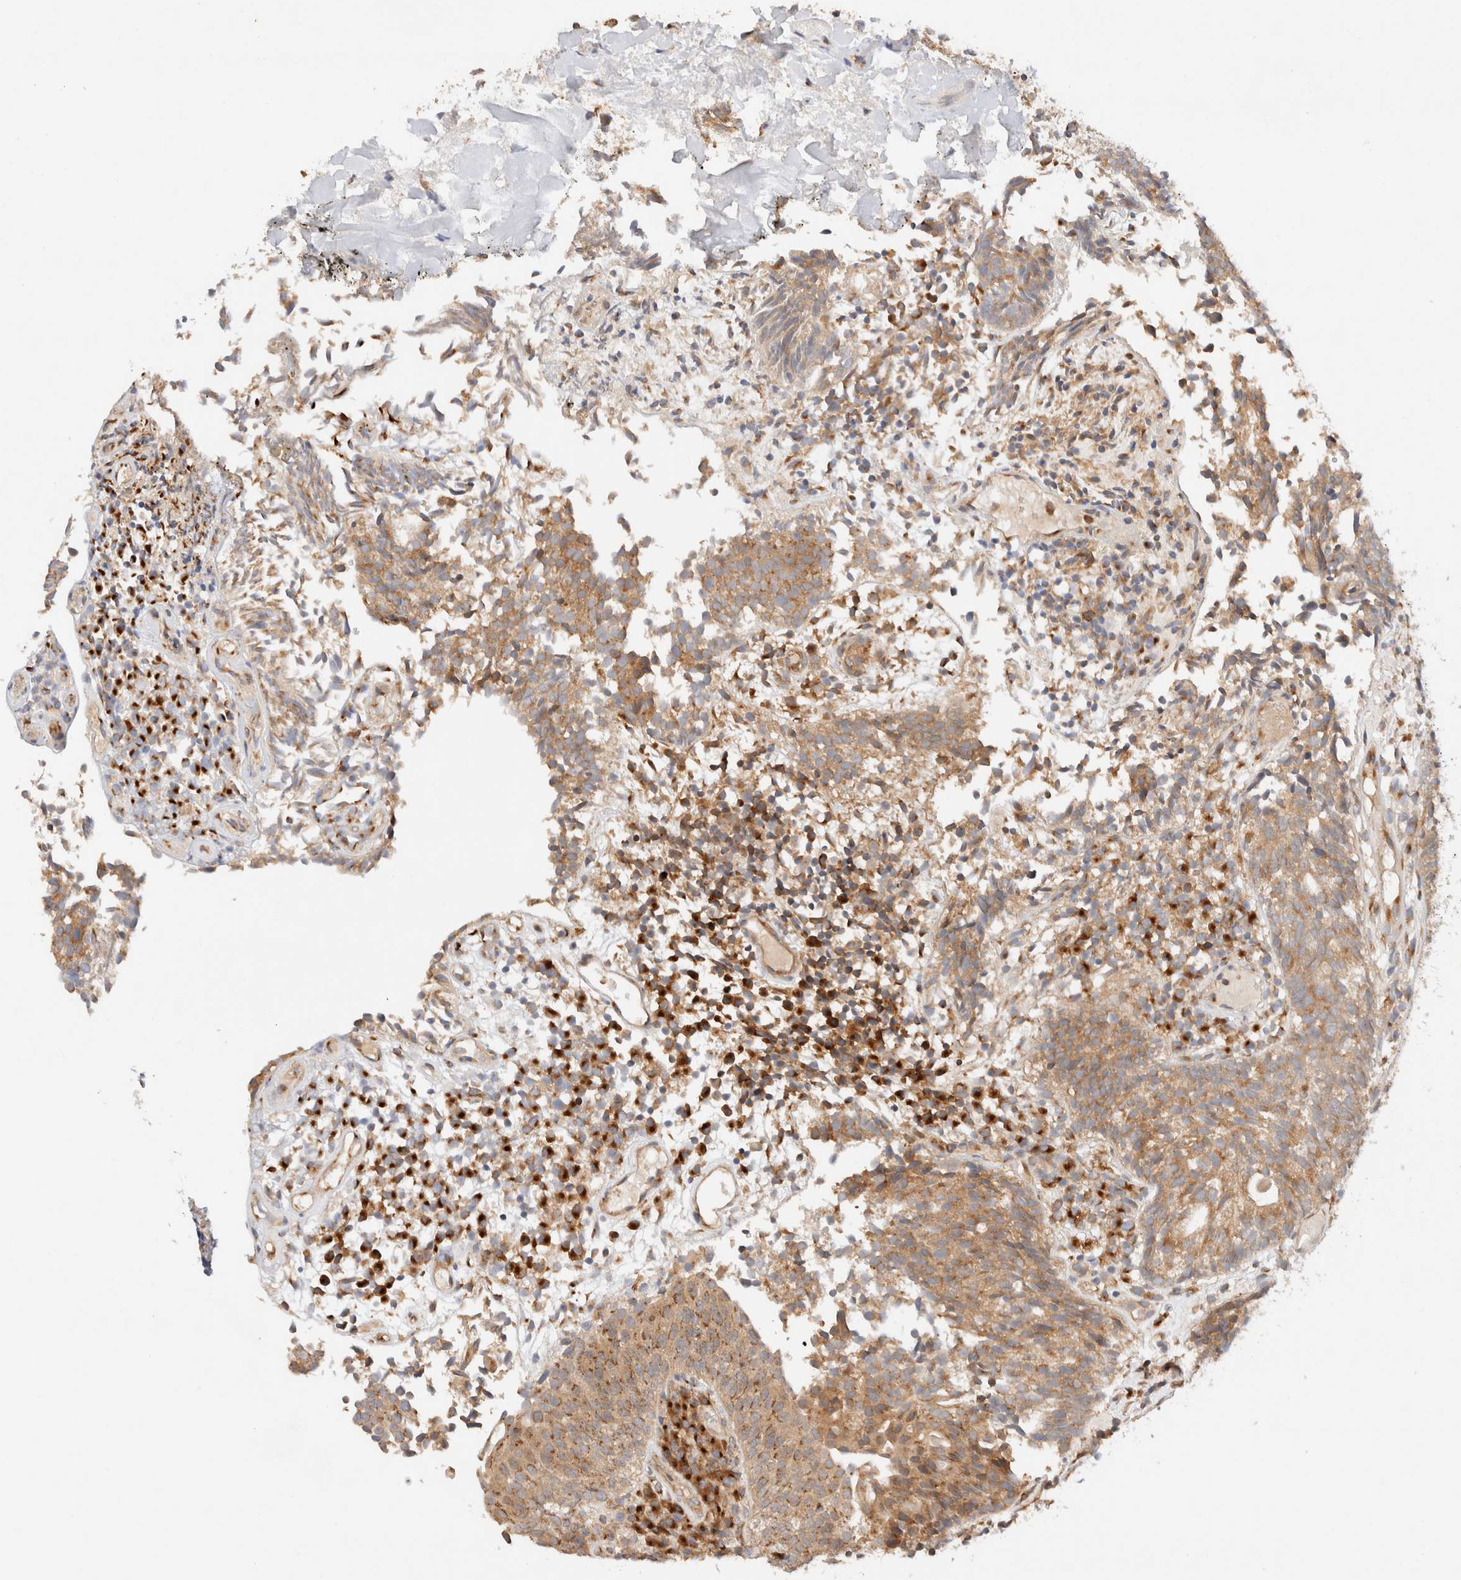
{"staining": {"intensity": "moderate", "quantity": ">75%", "location": "cytoplasmic/membranous"}, "tissue": "urothelial cancer", "cell_type": "Tumor cells", "image_type": "cancer", "snomed": [{"axis": "morphology", "description": "Urothelial carcinoma, Low grade"}, {"axis": "topography", "description": "Urinary bladder"}], "caption": "Protein staining of urothelial carcinoma (low-grade) tissue demonstrates moderate cytoplasmic/membranous expression in approximately >75% of tumor cells. The protein is shown in brown color, while the nuclei are stained blue.", "gene": "RABEP1", "patient": {"sex": "male", "age": 86}}